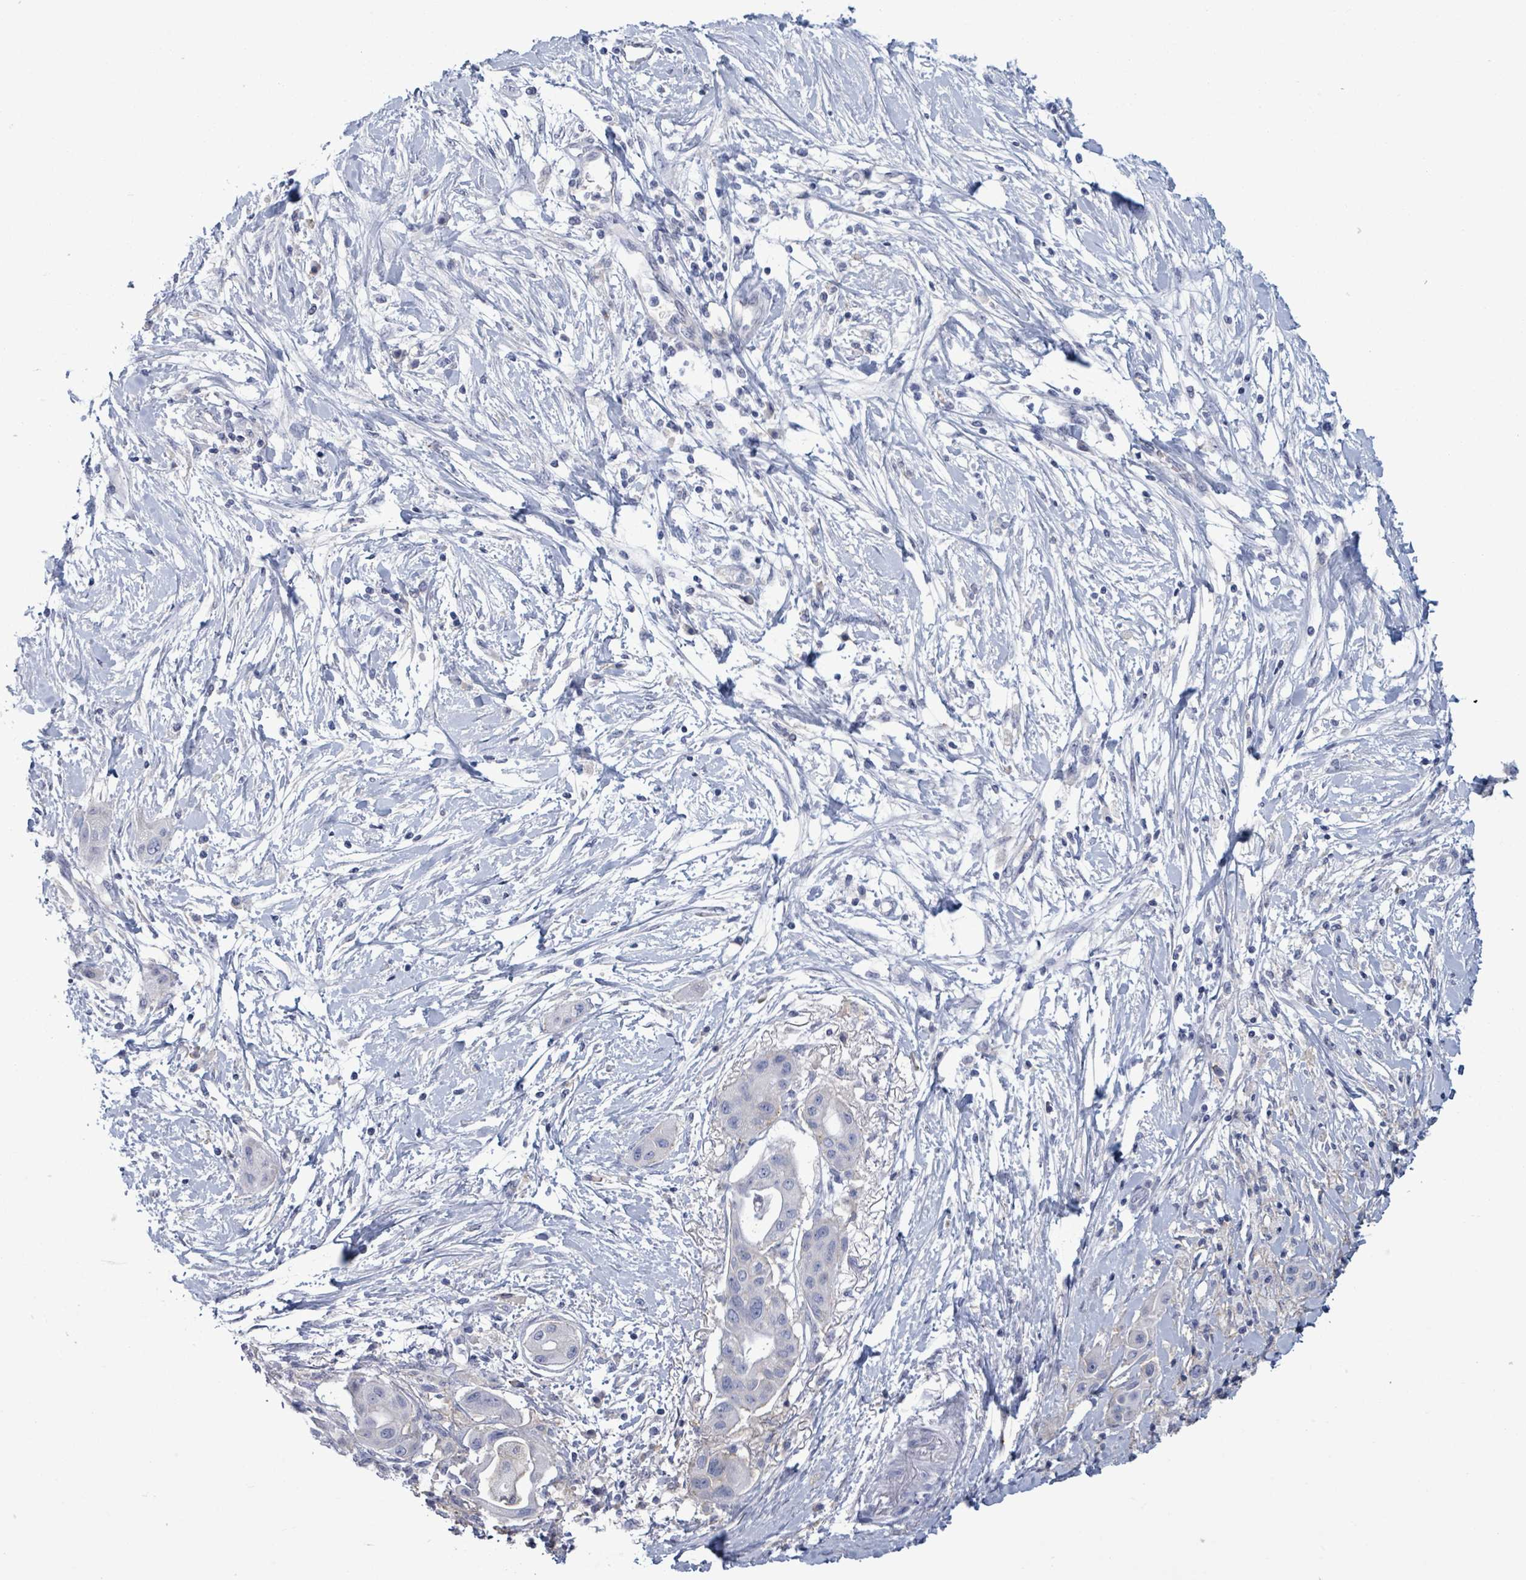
{"staining": {"intensity": "negative", "quantity": "none", "location": "none"}, "tissue": "pancreatic cancer", "cell_type": "Tumor cells", "image_type": "cancer", "snomed": [{"axis": "morphology", "description": "Adenocarcinoma, NOS"}, {"axis": "topography", "description": "Pancreas"}], "caption": "IHC histopathology image of human pancreatic adenocarcinoma stained for a protein (brown), which reveals no expression in tumor cells.", "gene": "BSG", "patient": {"sex": "male", "age": 68}}